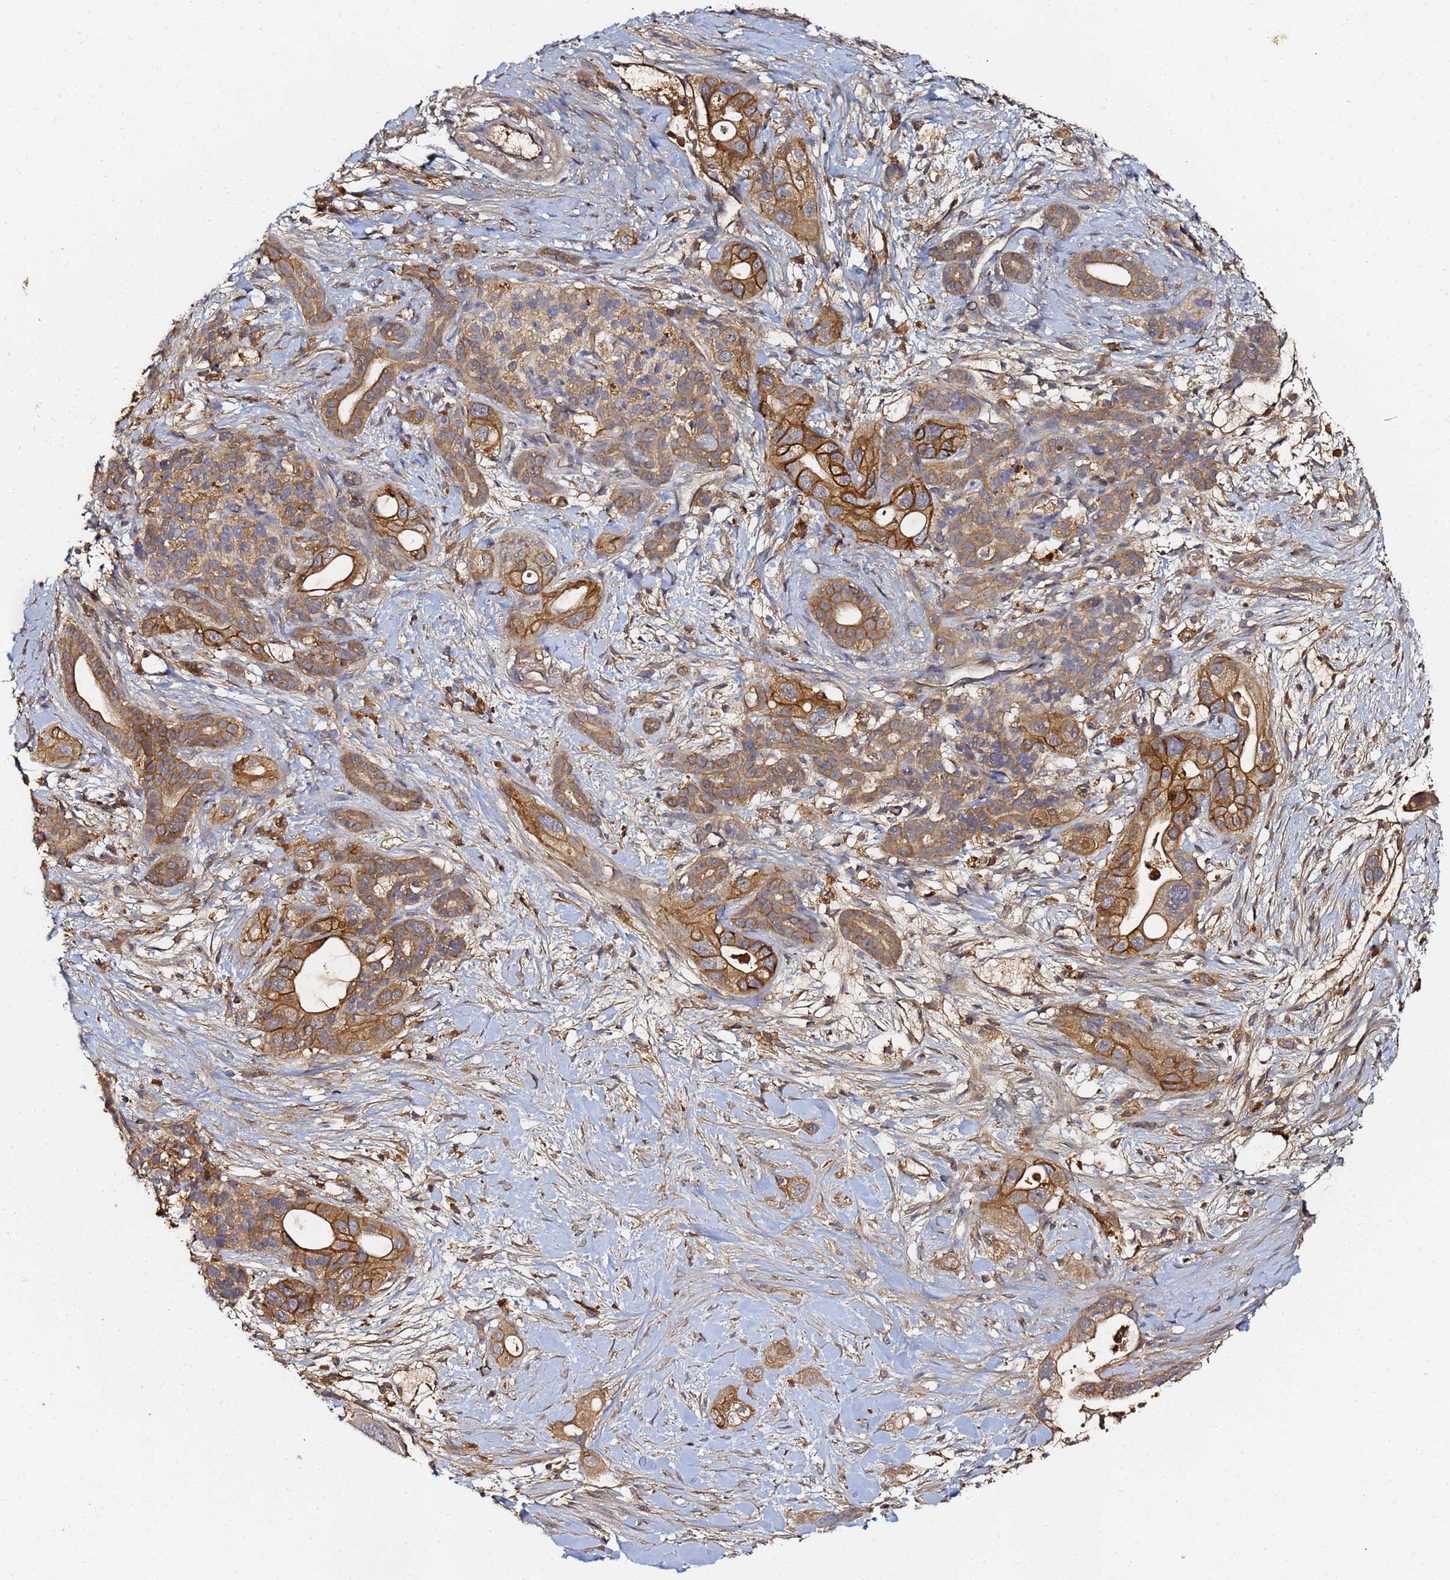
{"staining": {"intensity": "strong", "quantity": "<25%", "location": "cytoplasmic/membranous"}, "tissue": "pancreatic cancer", "cell_type": "Tumor cells", "image_type": "cancer", "snomed": [{"axis": "morphology", "description": "Adenocarcinoma, NOS"}, {"axis": "topography", "description": "Pancreas"}], "caption": "This image exhibits immunohistochemistry staining of adenocarcinoma (pancreatic), with medium strong cytoplasmic/membranous positivity in about <25% of tumor cells.", "gene": "LRRC69", "patient": {"sex": "male", "age": 44}}